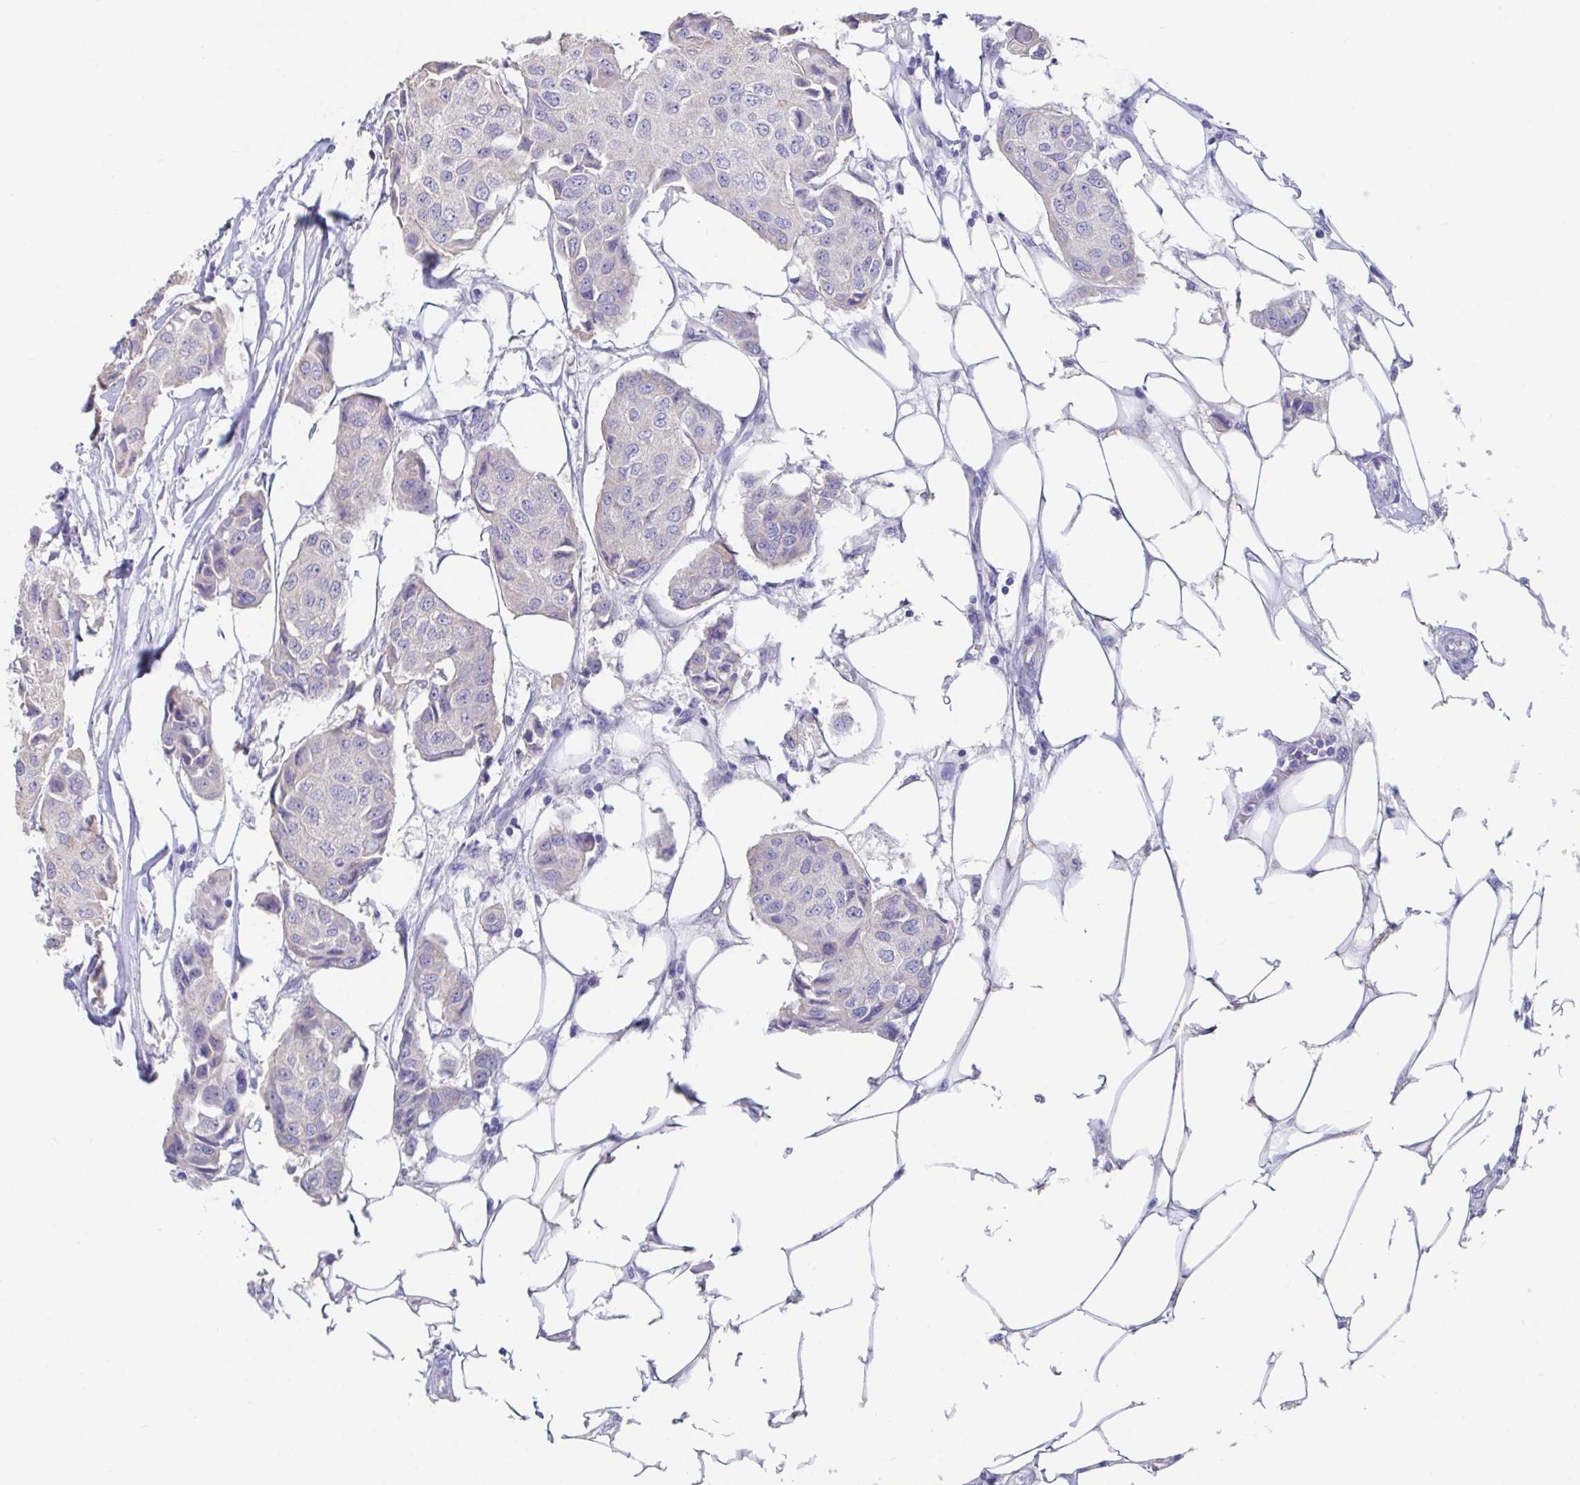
{"staining": {"intensity": "negative", "quantity": "none", "location": "none"}, "tissue": "breast cancer", "cell_type": "Tumor cells", "image_type": "cancer", "snomed": [{"axis": "morphology", "description": "Duct carcinoma"}, {"axis": "topography", "description": "Breast"}, {"axis": "topography", "description": "Lymph node"}], "caption": "This is an IHC histopathology image of human breast invasive ductal carcinoma. There is no positivity in tumor cells.", "gene": "SLC44A4", "patient": {"sex": "female", "age": 80}}